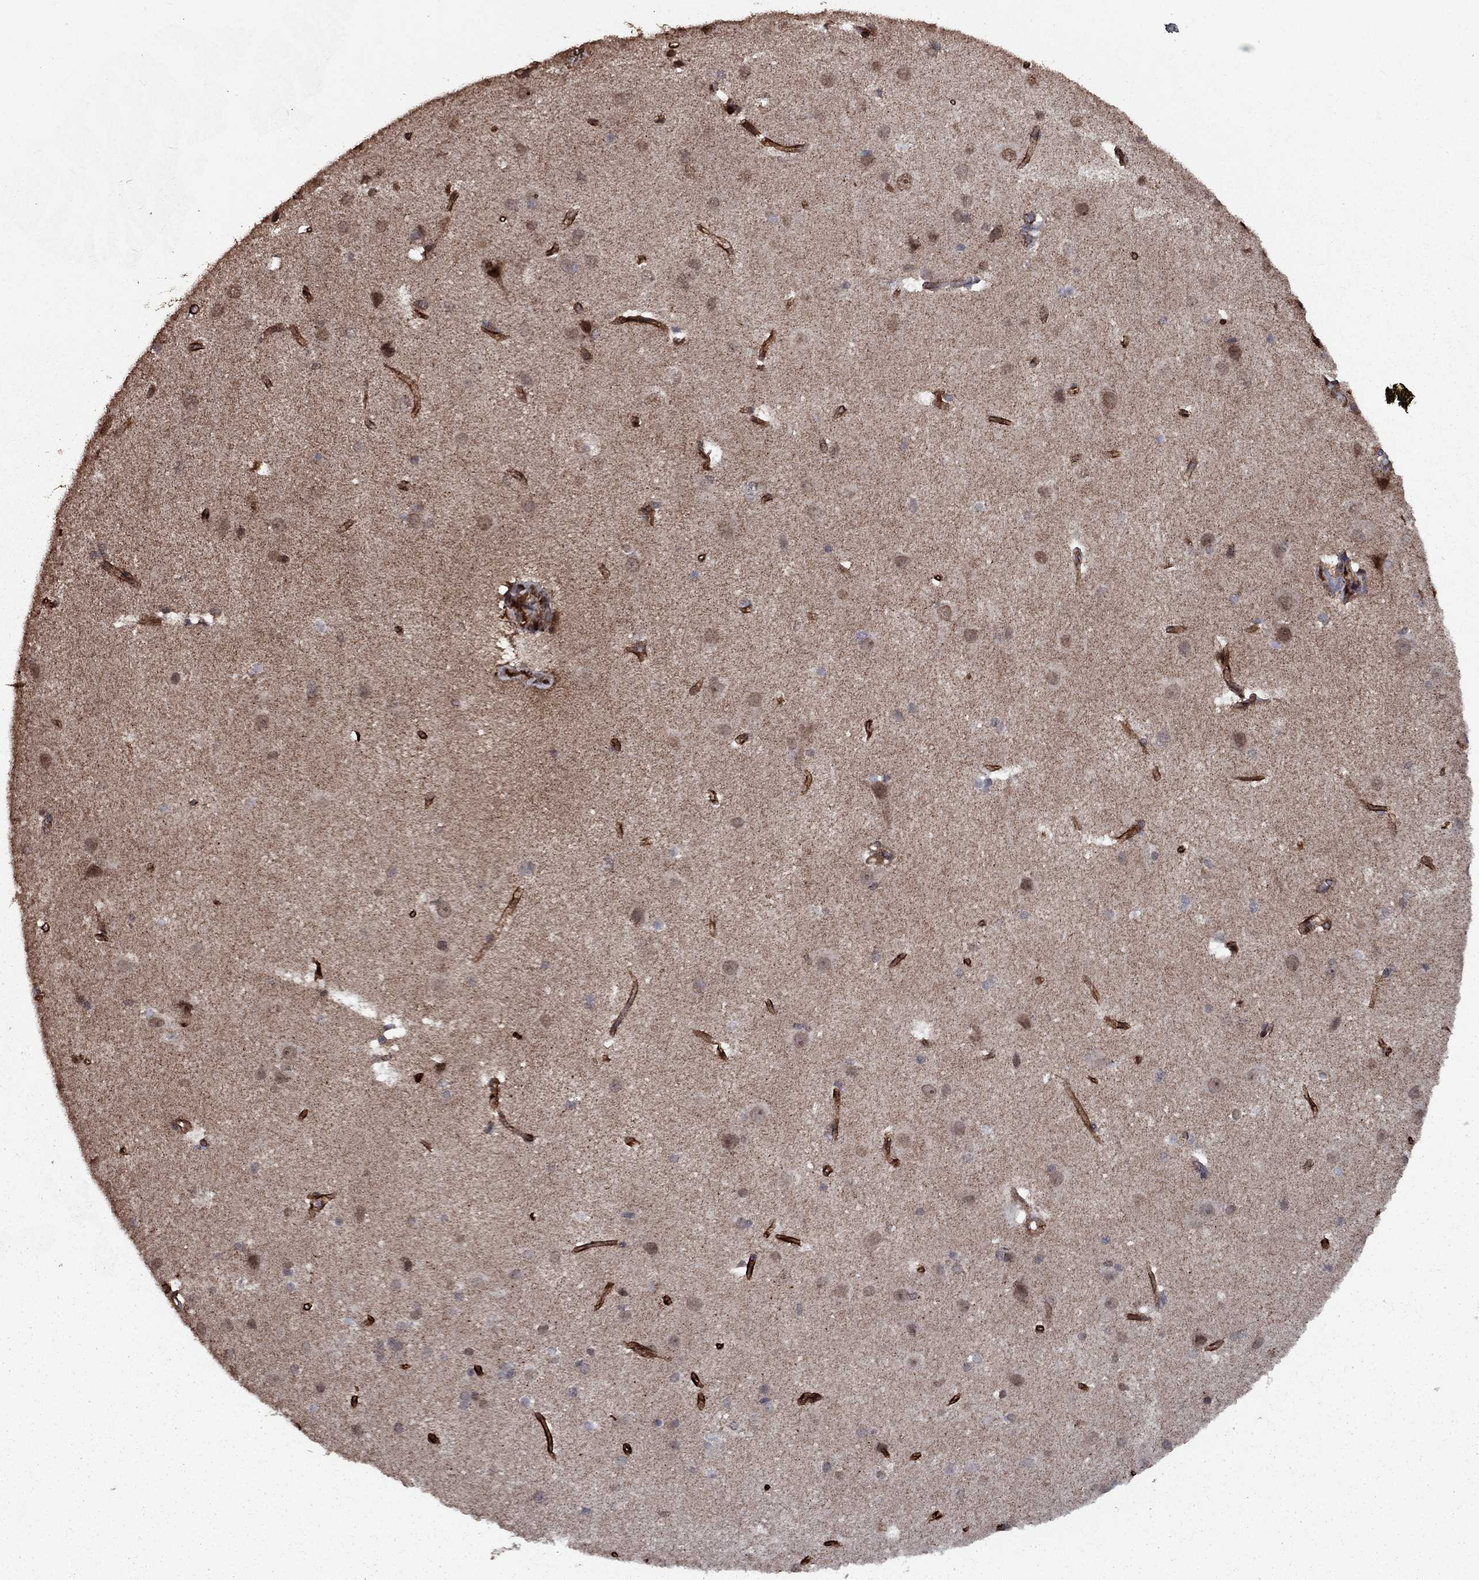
{"staining": {"intensity": "negative", "quantity": "none", "location": "none"}, "tissue": "cerebral cortex", "cell_type": "Endothelial cells", "image_type": "normal", "snomed": [{"axis": "morphology", "description": "Normal tissue, NOS"}, {"axis": "topography", "description": "Cerebral cortex"}], "caption": "This photomicrograph is of benign cerebral cortex stained with IHC to label a protein in brown with the nuclei are counter-stained blue. There is no staining in endothelial cells.", "gene": "COL18A1", "patient": {"sex": "male", "age": 37}}